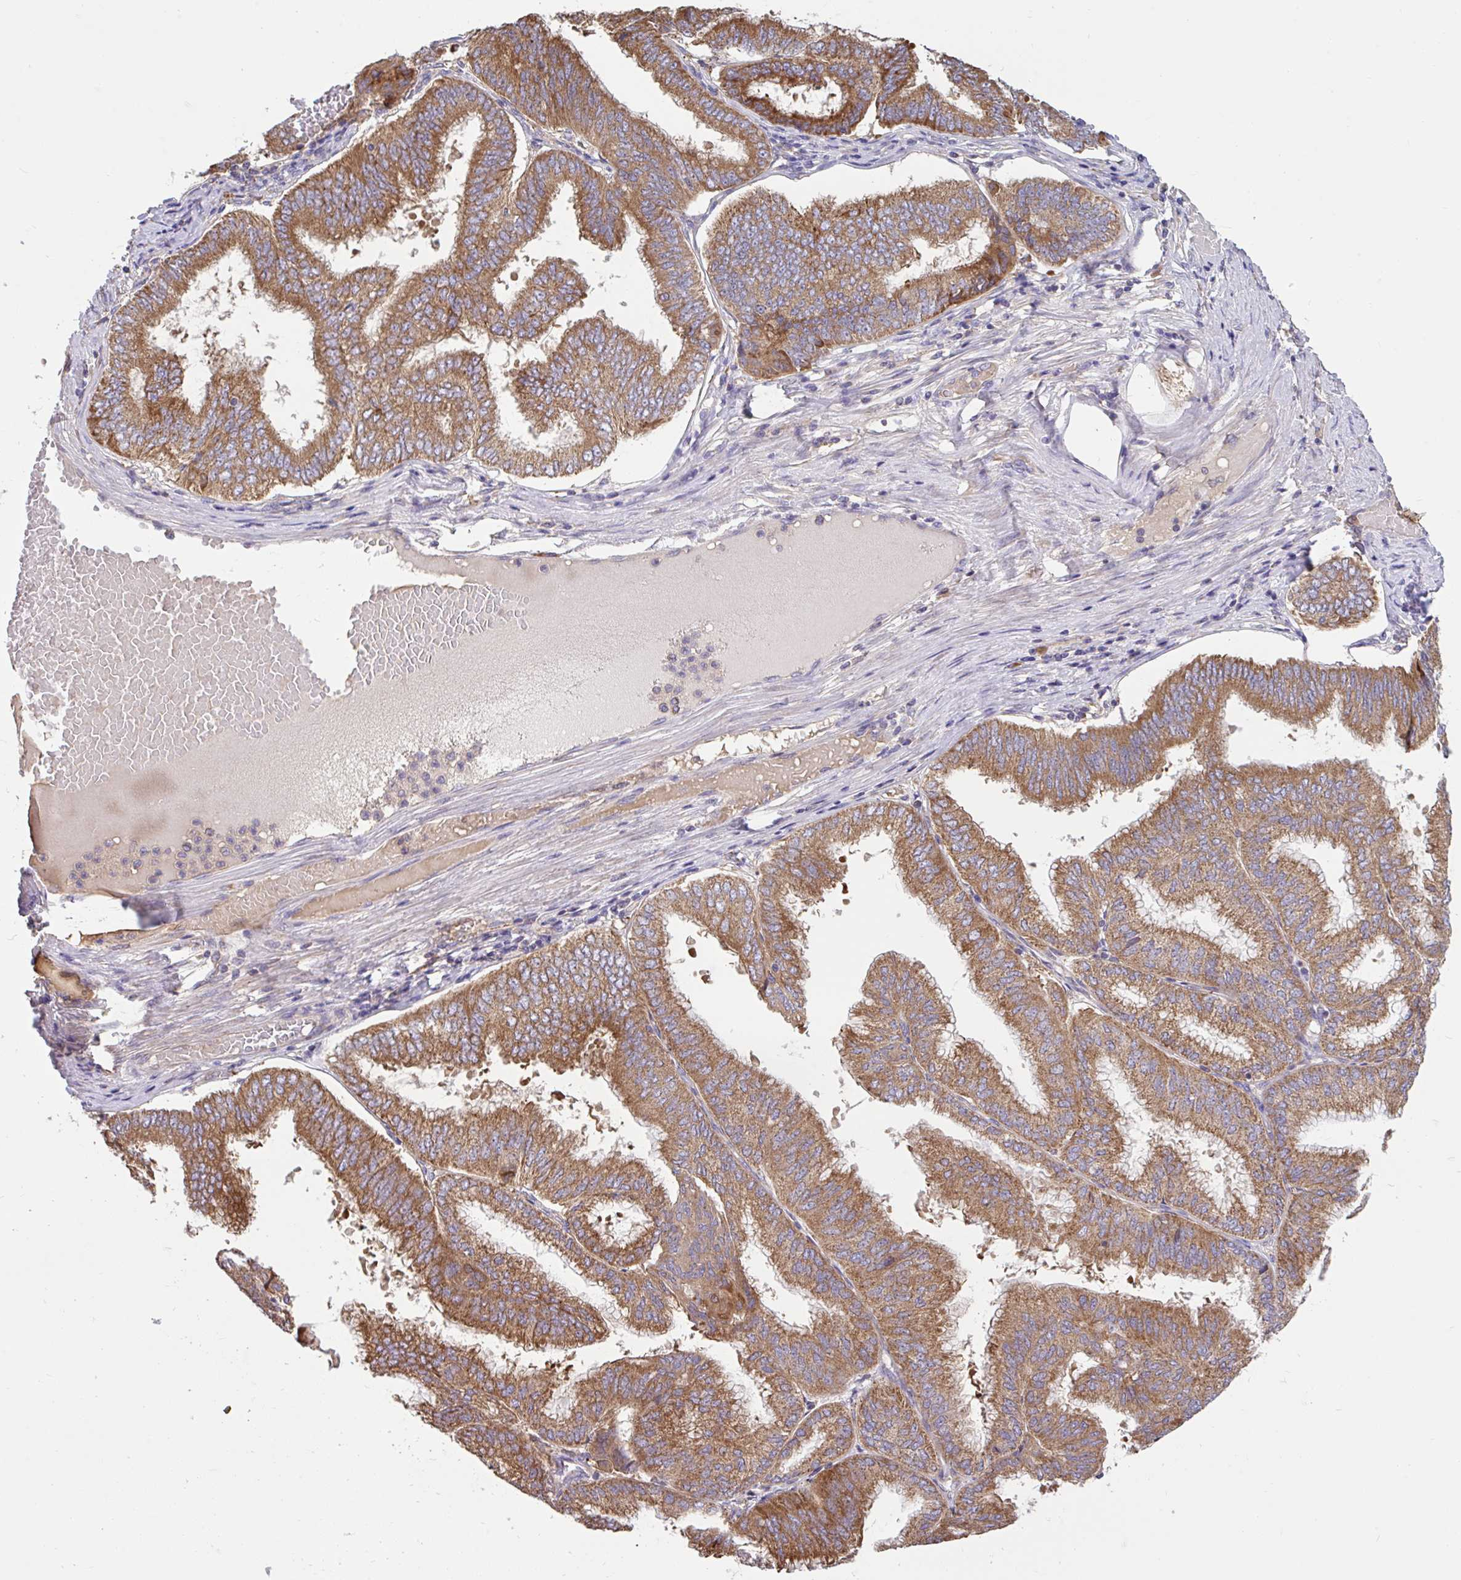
{"staining": {"intensity": "moderate", "quantity": ">75%", "location": "cytoplasmic/membranous"}, "tissue": "endometrial cancer", "cell_type": "Tumor cells", "image_type": "cancer", "snomed": [{"axis": "morphology", "description": "Adenocarcinoma, NOS"}, {"axis": "topography", "description": "Endometrium"}], "caption": "Moderate cytoplasmic/membranous protein staining is present in about >75% of tumor cells in endometrial cancer (adenocarcinoma). The staining is performed using DAB (3,3'-diaminobenzidine) brown chromogen to label protein expression. The nuclei are counter-stained blue using hematoxylin.", "gene": "RALBP1", "patient": {"sex": "female", "age": 49}}